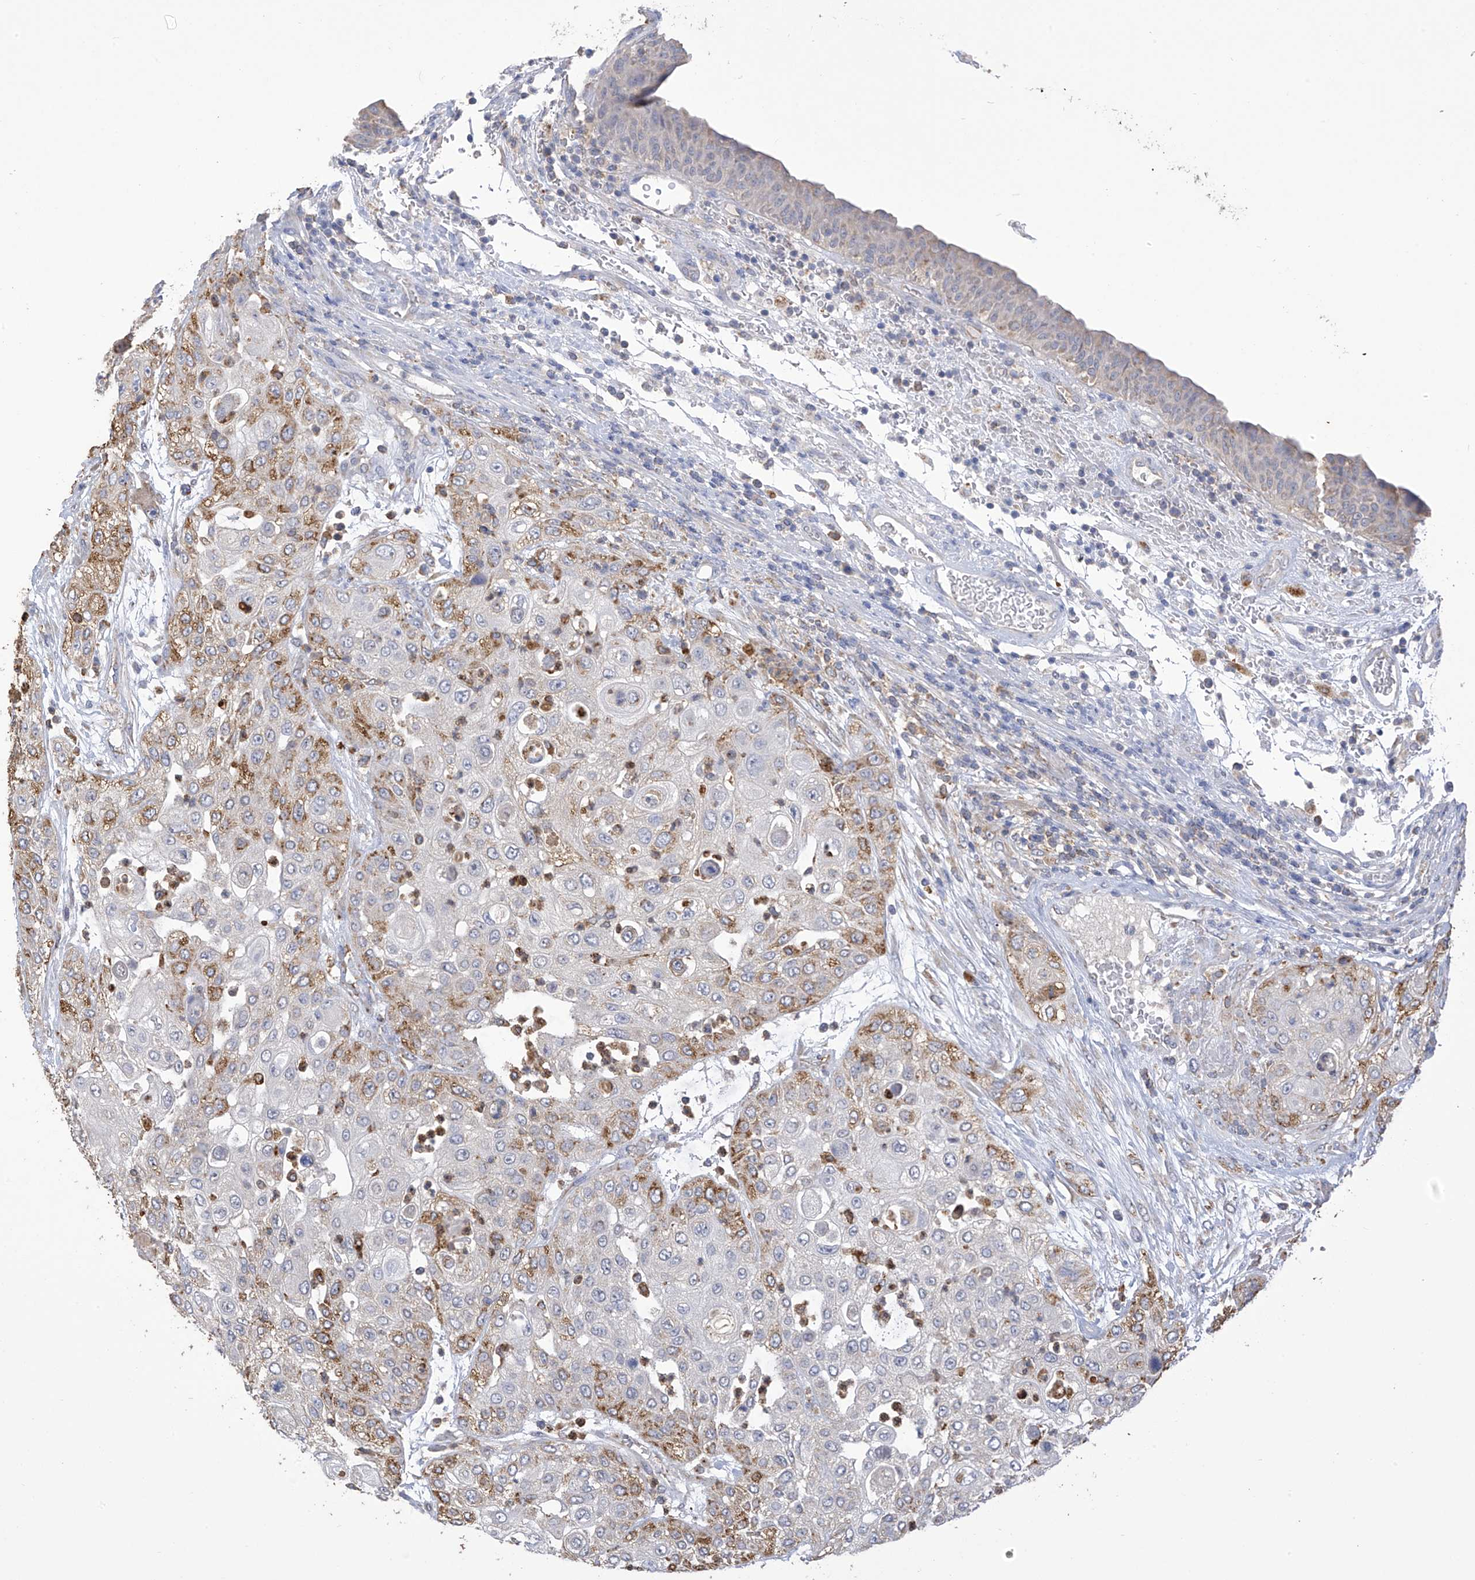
{"staining": {"intensity": "moderate", "quantity": "<25%", "location": "cytoplasmic/membranous"}, "tissue": "urothelial cancer", "cell_type": "Tumor cells", "image_type": "cancer", "snomed": [{"axis": "morphology", "description": "Urothelial carcinoma, High grade"}, {"axis": "topography", "description": "Urinary bladder"}], "caption": "Immunohistochemistry staining of urothelial carcinoma (high-grade), which demonstrates low levels of moderate cytoplasmic/membranous staining in about <25% of tumor cells indicating moderate cytoplasmic/membranous protein positivity. The staining was performed using DAB (brown) for protein detection and nuclei were counterstained in hematoxylin (blue).", "gene": "OGT", "patient": {"sex": "female", "age": 79}}